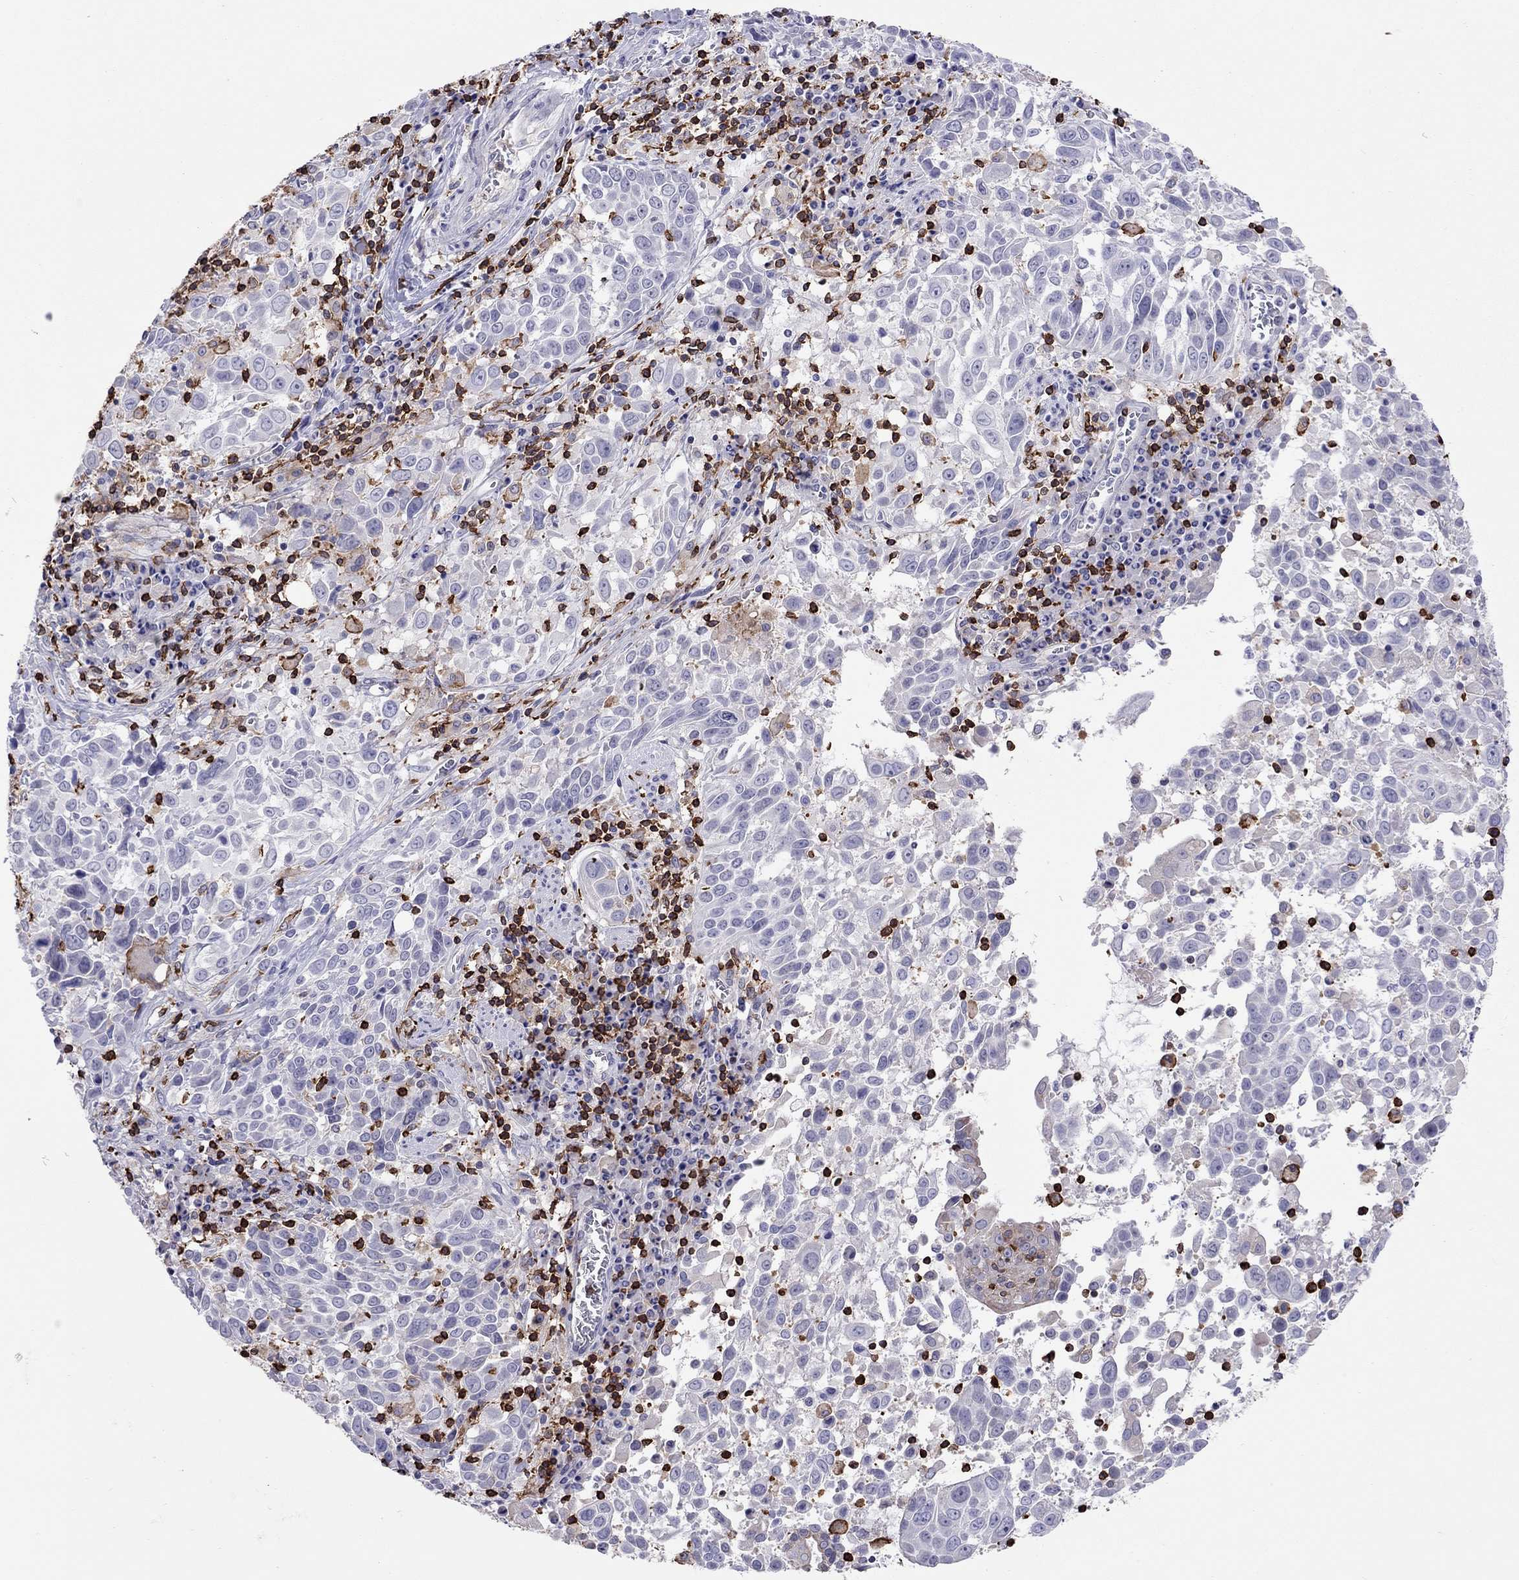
{"staining": {"intensity": "negative", "quantity": "none", "location": "none"}, "tissue": "lung cancer", "cell_type": "Tumor cells", "image_type": "cancer", "snomed": [{"axis": "morphology", "description": "Squamous cell carcinoma, NOS"}, {"axis": "topography", "description": "Lung"}], "caption": "Immunohistochemical staining of human squamous cell carcinoma (lung) exhibits no significant expression in tumor cells.", "gene": "MND1", "patient": {"sex": "male", "age": 57}}